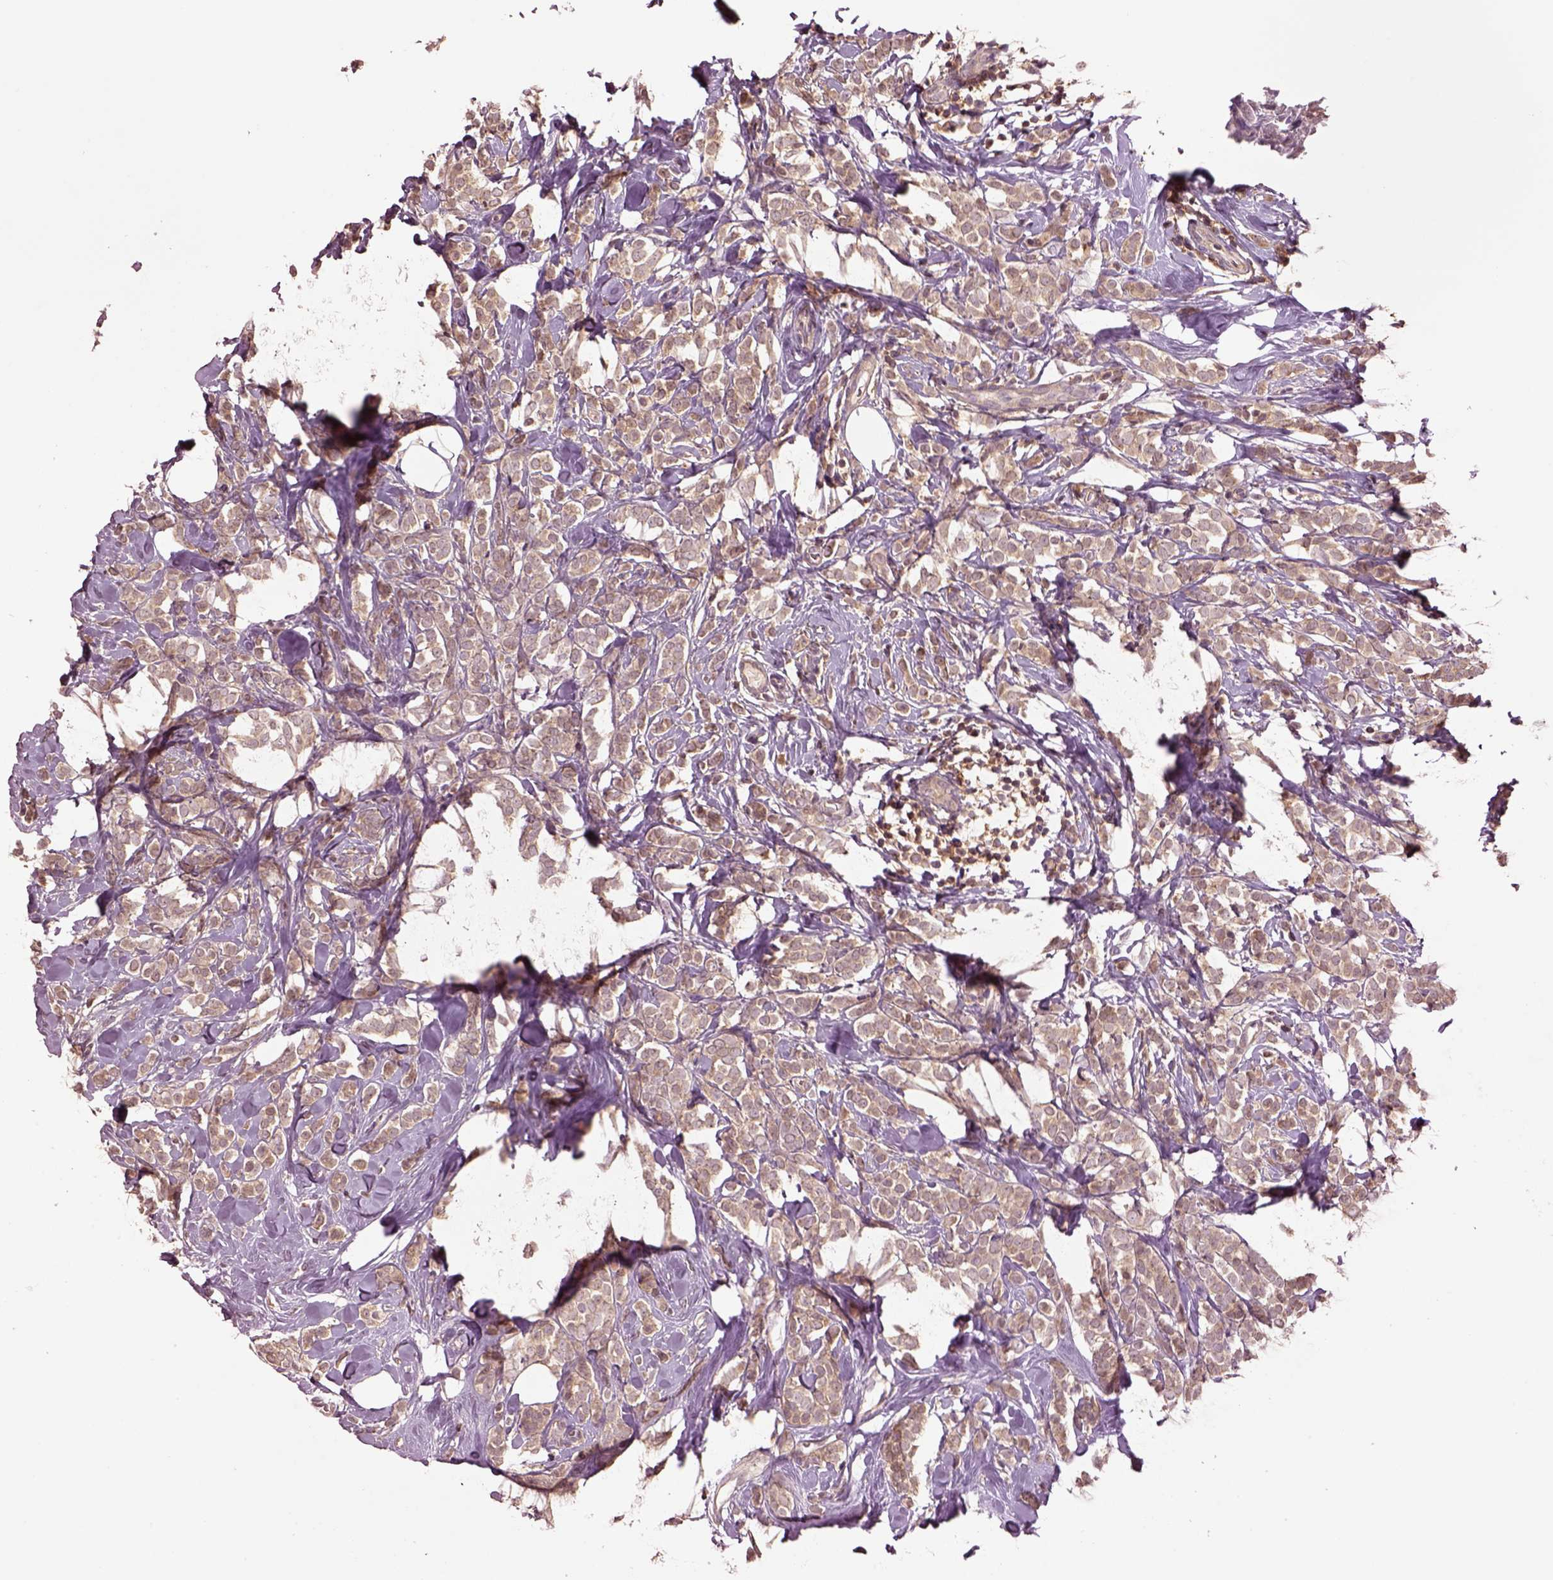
{"staining": {"intensity": "weak", "quantity": ">75%", "location": "cytoplasmic/membranous"}, "tissue": "breast cancer", "cell_type": "Tumor cells", "image_type": "cancer", "snomed": [{"axis": "morphology", "description": "Lobular carcinoma"}, {"axis": "topography", "description": "Breast"}], "caption": "A high-resolution histopathology image shows IHC staining of breast lobular carcinoma, which shows weak cytoplasmic/membranous positivity in about >75% of tumor cells.", "gene": "MTHFS", "patient": {"sex": "female", "age": 49}}